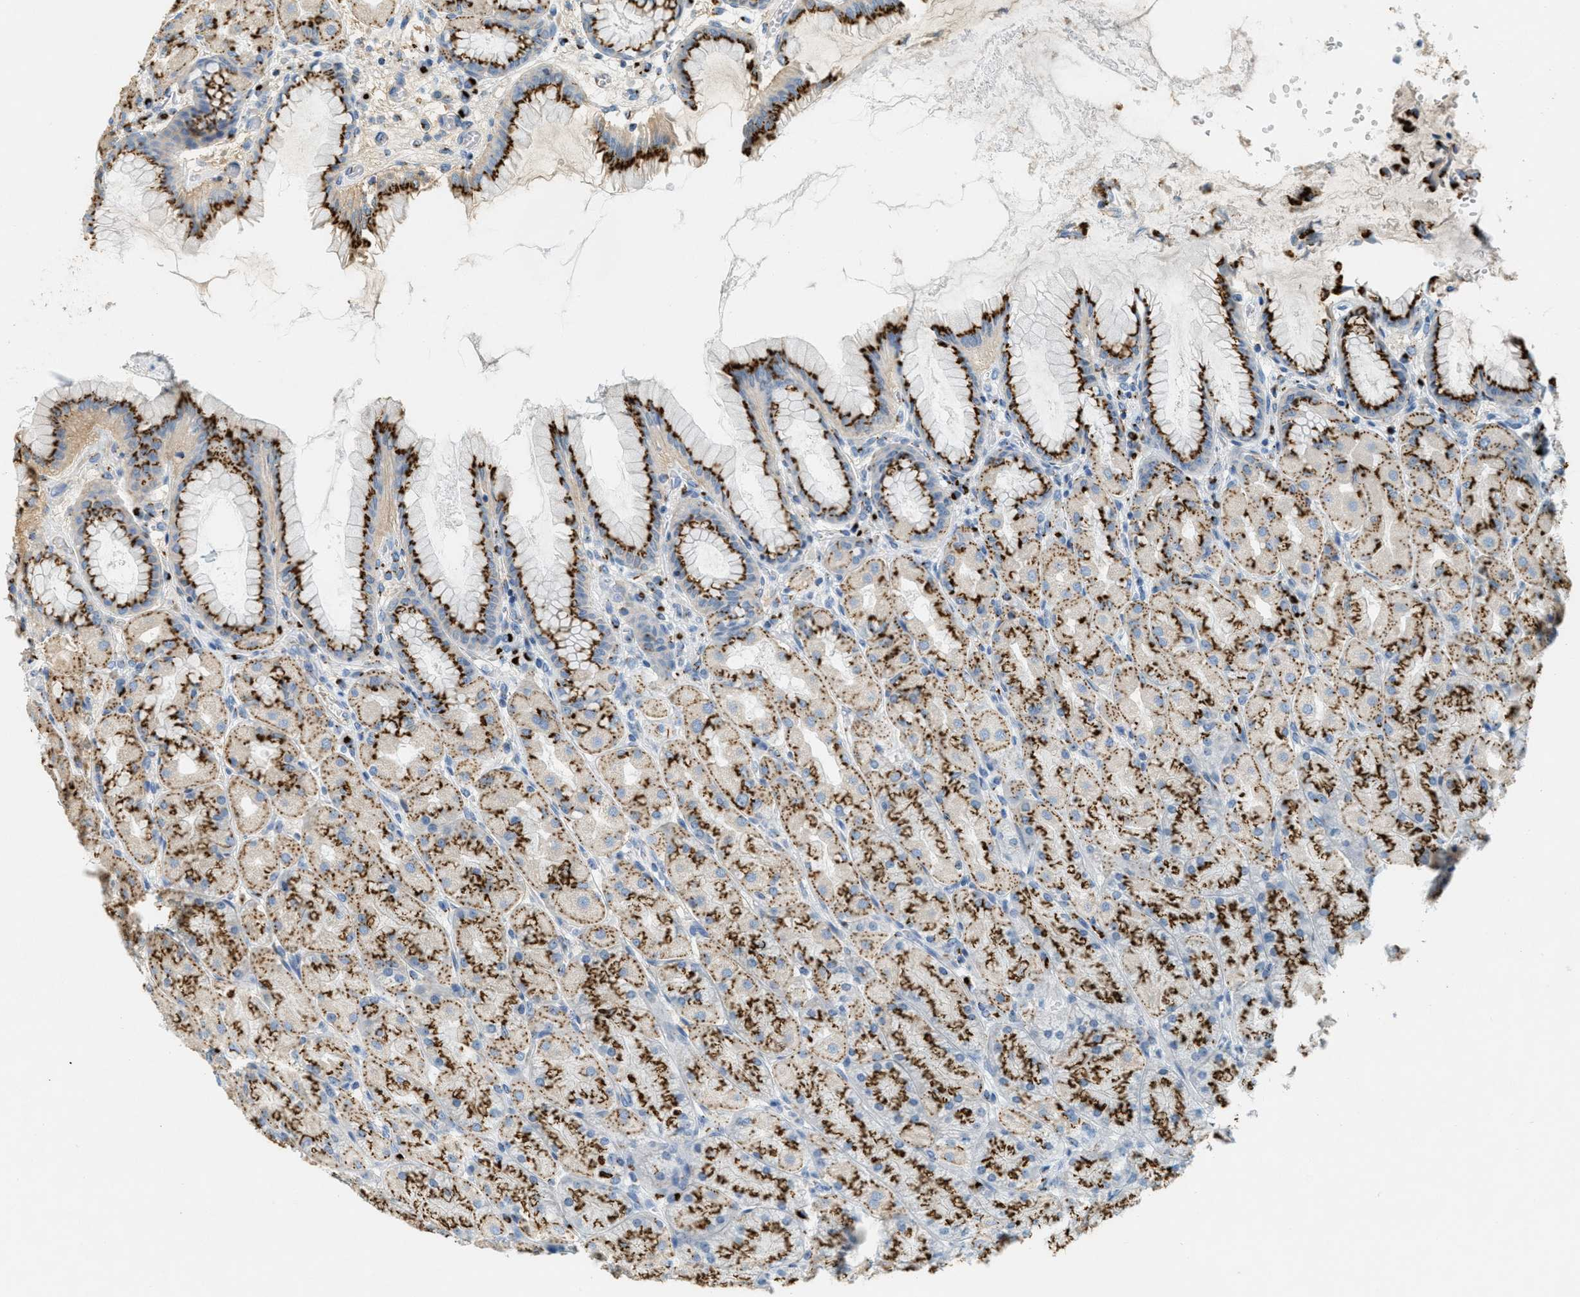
{"staining": {"intensity": "strong", "quantity": ">75%", "location": "cytoplasmic/membranous"}, "tissue": "stomach", "cell_type": "Glandular cells", "image_type": "normal", "snomed": [{"axis": "morphology", "description": "Normal tissue, NOS"}, {"axis": "topography", "description": "Stomach, upper"}], "caption": "Immunohistochemistry histopathology image of unremarkable stomach: human stomach stained using IHC exhibits high levels of strong protein expression localized specifically in the cytoplasmic/membranous of glandular cells, appearing as a cytoplasmic/membranous brown color.", "gene": "ENTPD4", "patient": {"sex": "female", "age": 56}}